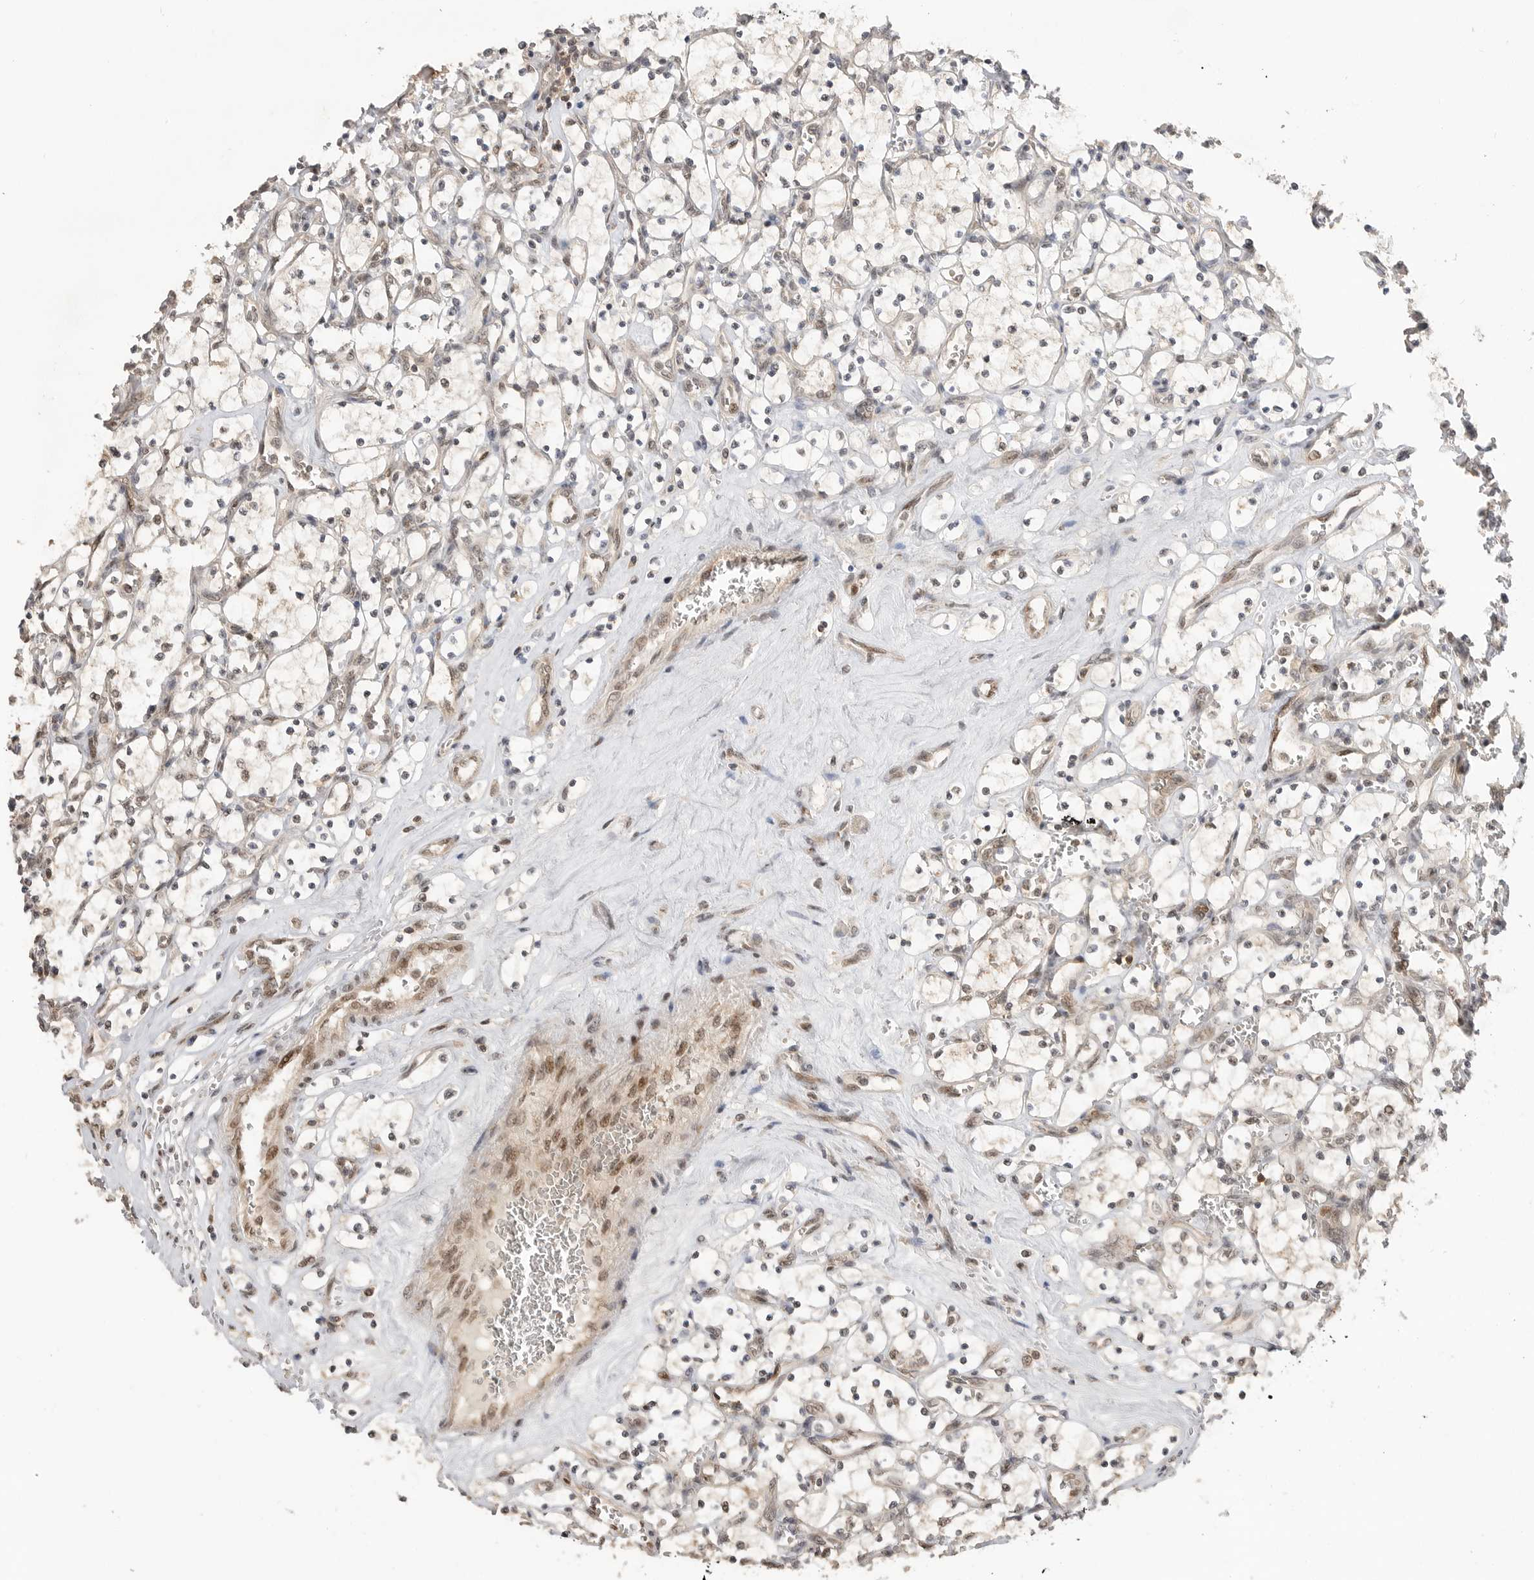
{"staining": {"intensity": "negative", "quantity": "none", "location": "none"}, "tissue": "renal cancer", "cell_type": "Tumor cells", "image_type": "cancer", "snomed": [{"axis": "morphology", "description": "Adenocarcinoma, NOS"}, {"axis": "topography", "description": "Kidney"}], "caption": "Human renal cancer stained for a protein using immunohistochemistry shows no staining in tumor cells.", "gene": "ALKAL1", "patient": {"sex": "female", "age": 69}}